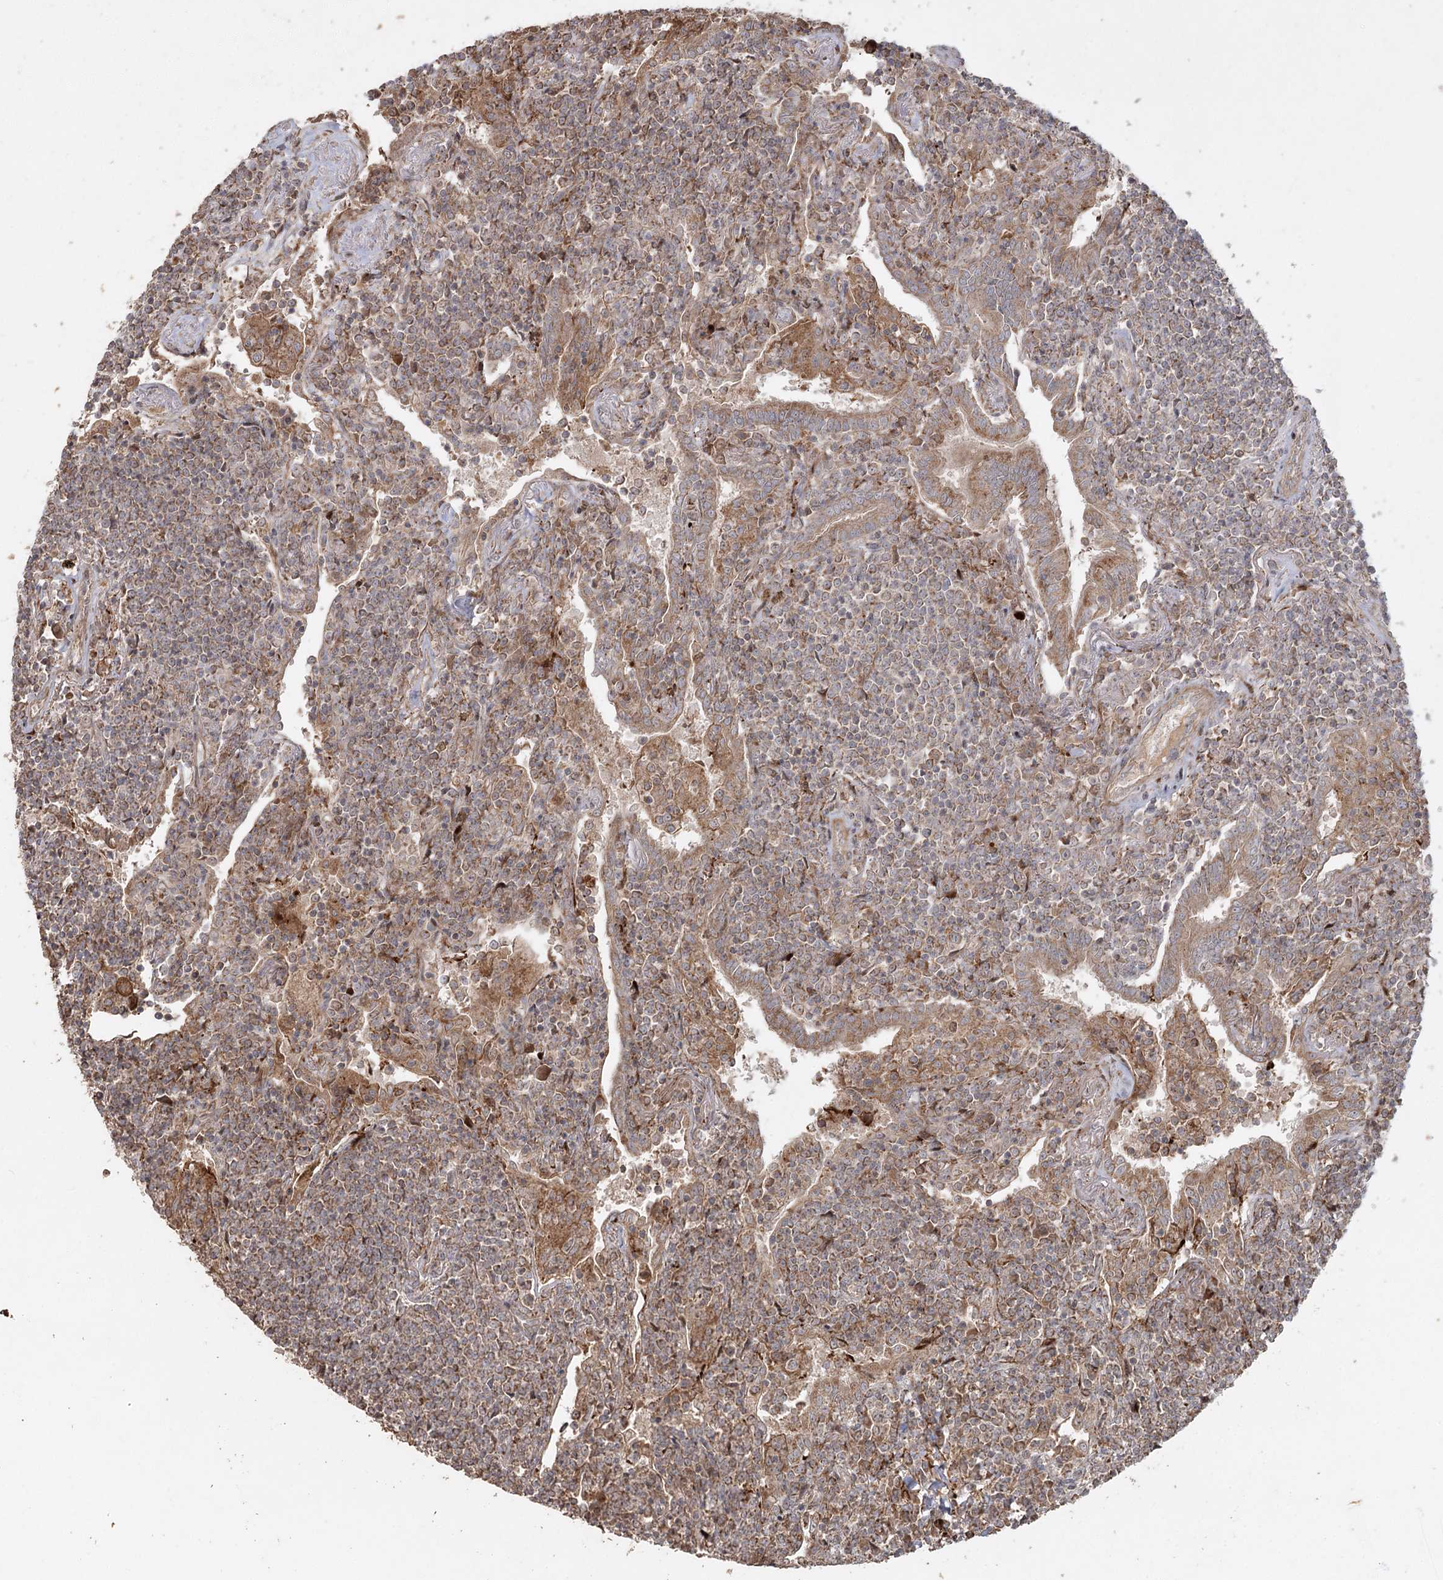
{"staining": {"intensity": "weak", "quantity": ">75%", "location": "cytoplasmic/membranous"}, "tissue": "lymphoma", "cell_type": "Tumor cells", "image_type": "cancer", "snomed": [{"axis": "morphology", "description": "Malignant lymphoma, non-Hodgkin's type, Low grade"}, {"axis": "topography", "description": "Lung"}], "caption": "Immunohistochemistry image of human low-grade malignant lymphoma, non-Hodgkin's type stained for a protein (brown), which reveals low levels of weak cytoplasmic/membranous staining in approximately >75% of tumor cells.", "gene": "KBTBD4", "patient": {"sex": "female", "age": 71}}